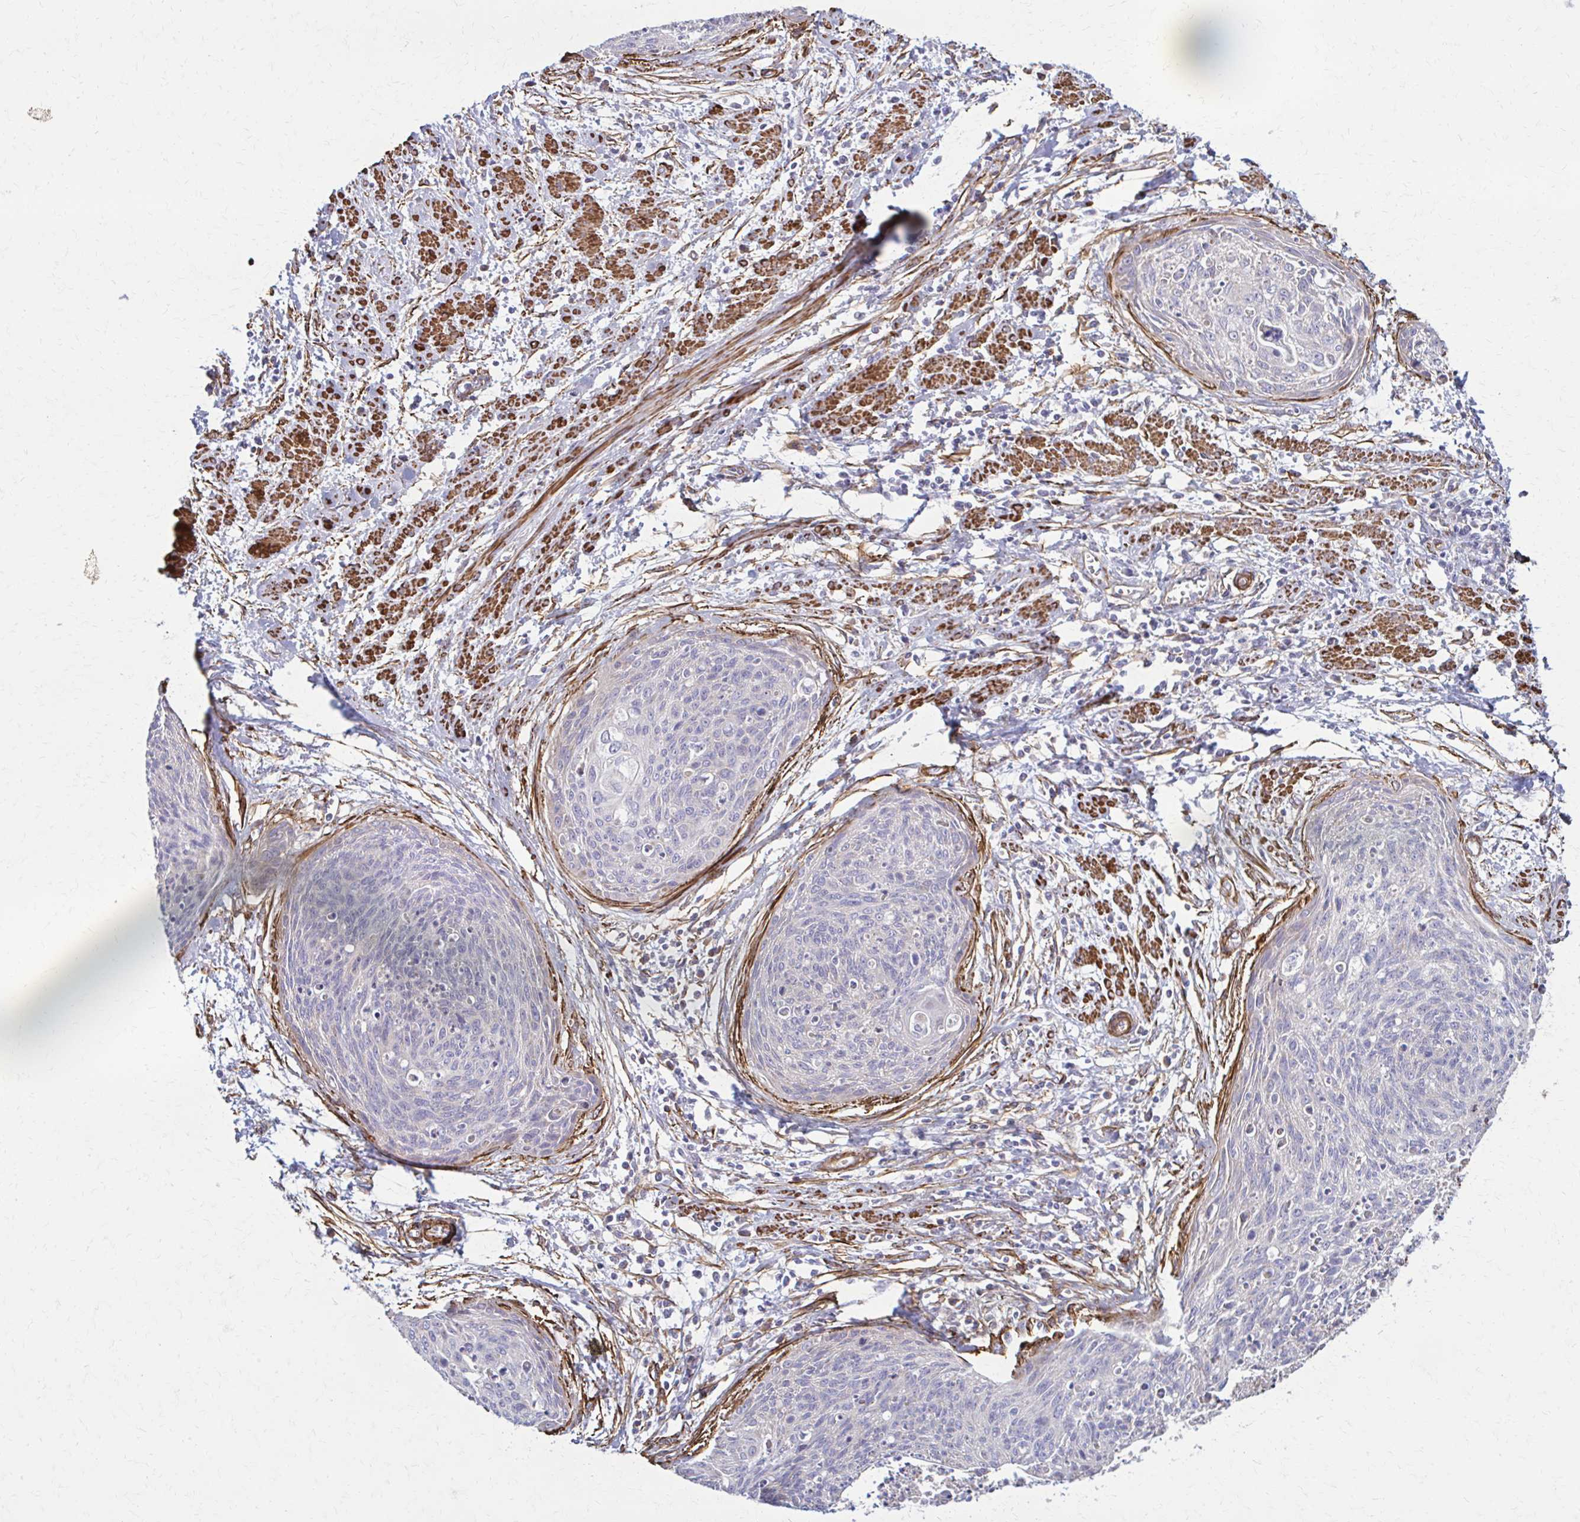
{"staining": {"intensity": "negative", "quantity": "none", "location": "none"}, "tissue": "cervical cancer", "cell_type": "Tumor cells", "image_type": "cancer", "snomed": [{"axis": "morphology", "description": "Squamous cell carcinoma, NOS"}, {"axis": "topography", "description": "Cervix"}], "caption": "DAB (3,3'-diaminobenzidine) immunohistochemical staining of human cervical cancer (squamous cell carcinoma) reveals no significant positivity in tumor cells.", "gene": "TIMMDC1", "patient": {"sex": "female", "age": 55}}